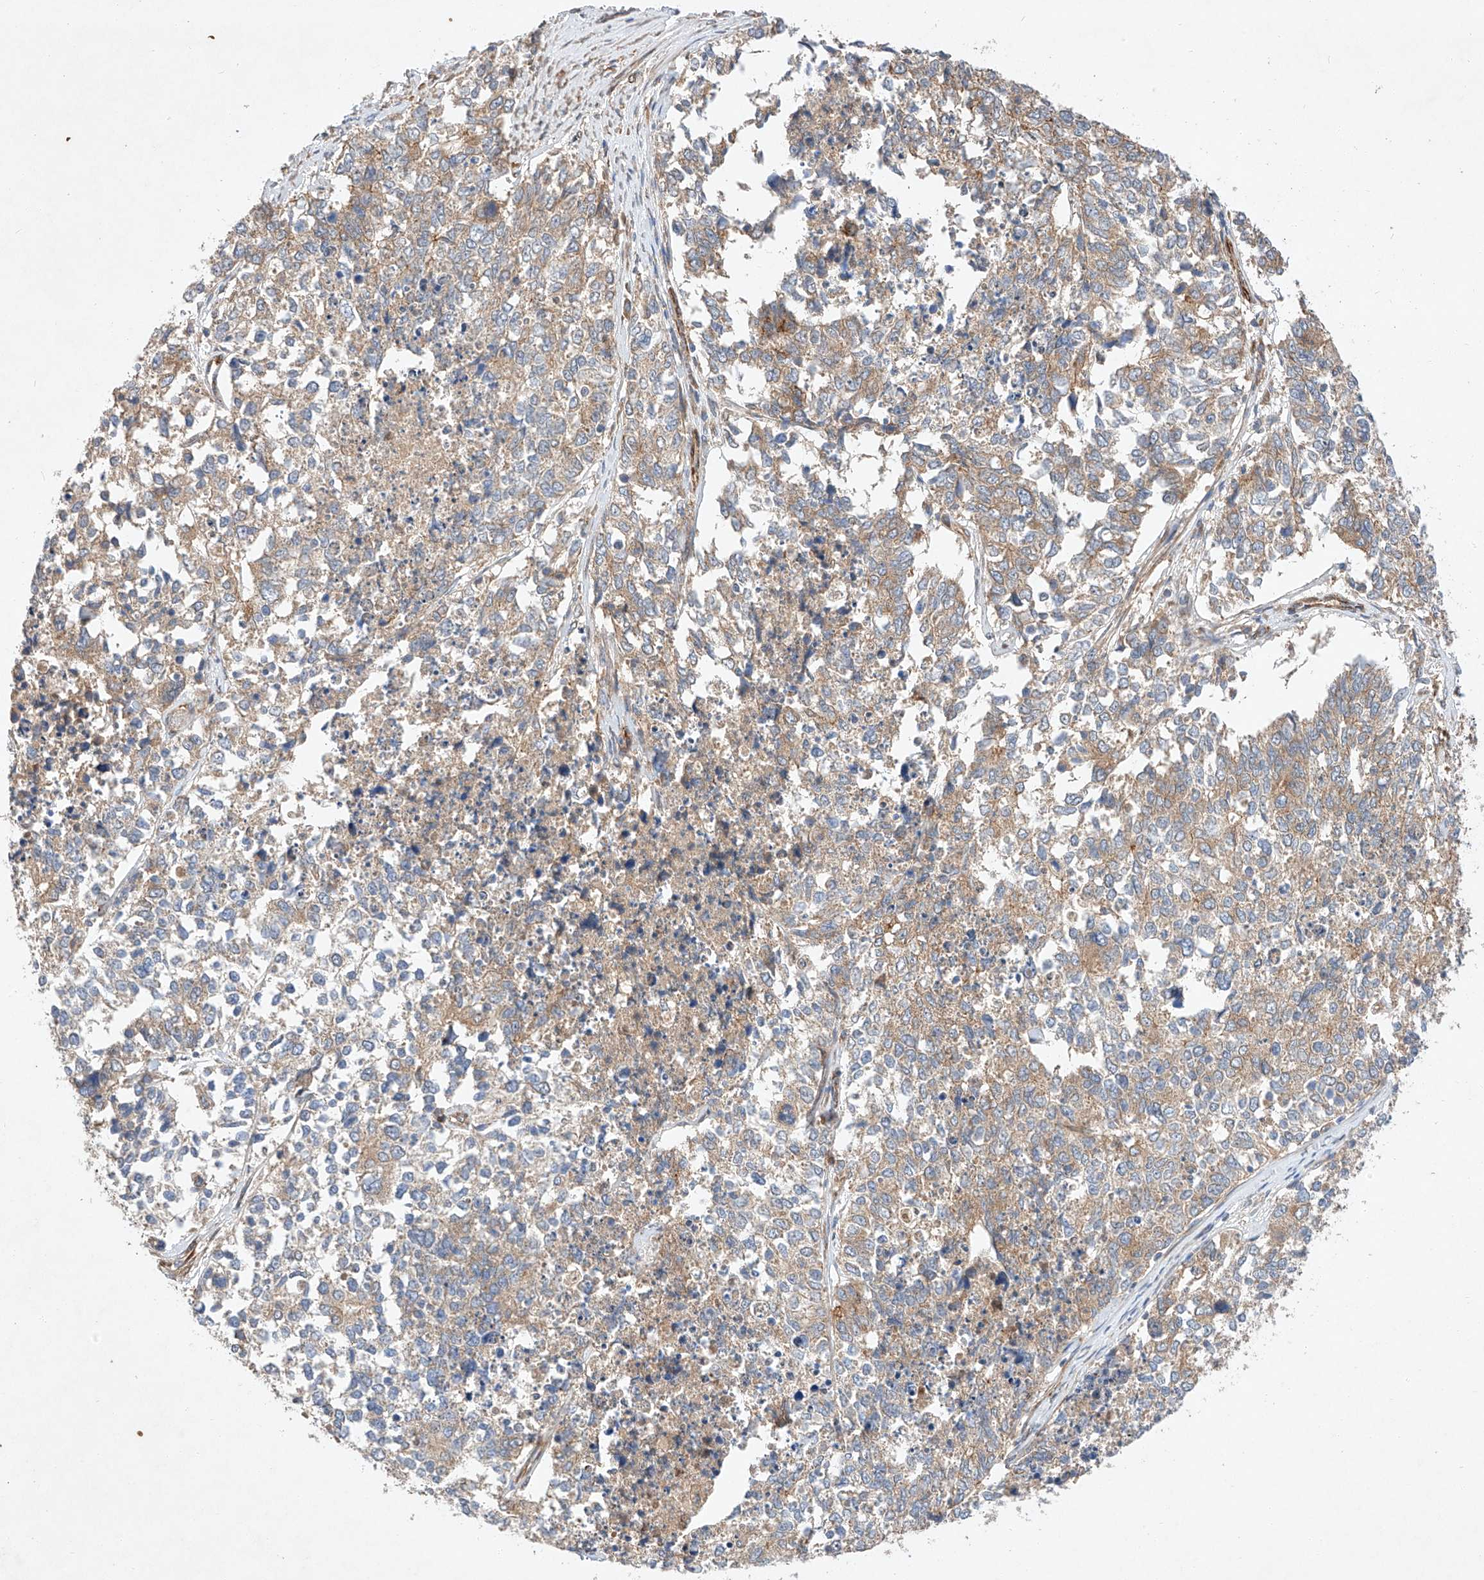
{"staining": {"intensity": "moderate", "quantity": ">75%", "location": "cytoplasmic/membranous"}, "tissue": "cervical cancer", "cell_type": "Tumor cells", "image_type": "cancer", "snomed": [{"axis": "morphology", "description": "Squamous cell carcinoma, NOS"}, {"axis": "topography", "description": "Cervix"}], "caption": "Approximately >75% of tumor cells in human cervical cancer demonstrate moderate cytoplasmic/membranous protein expression as visualized by brown immunohistochemical staining.", "gene": "RAB23", "patient": {"sex": "female", "age": 63}}